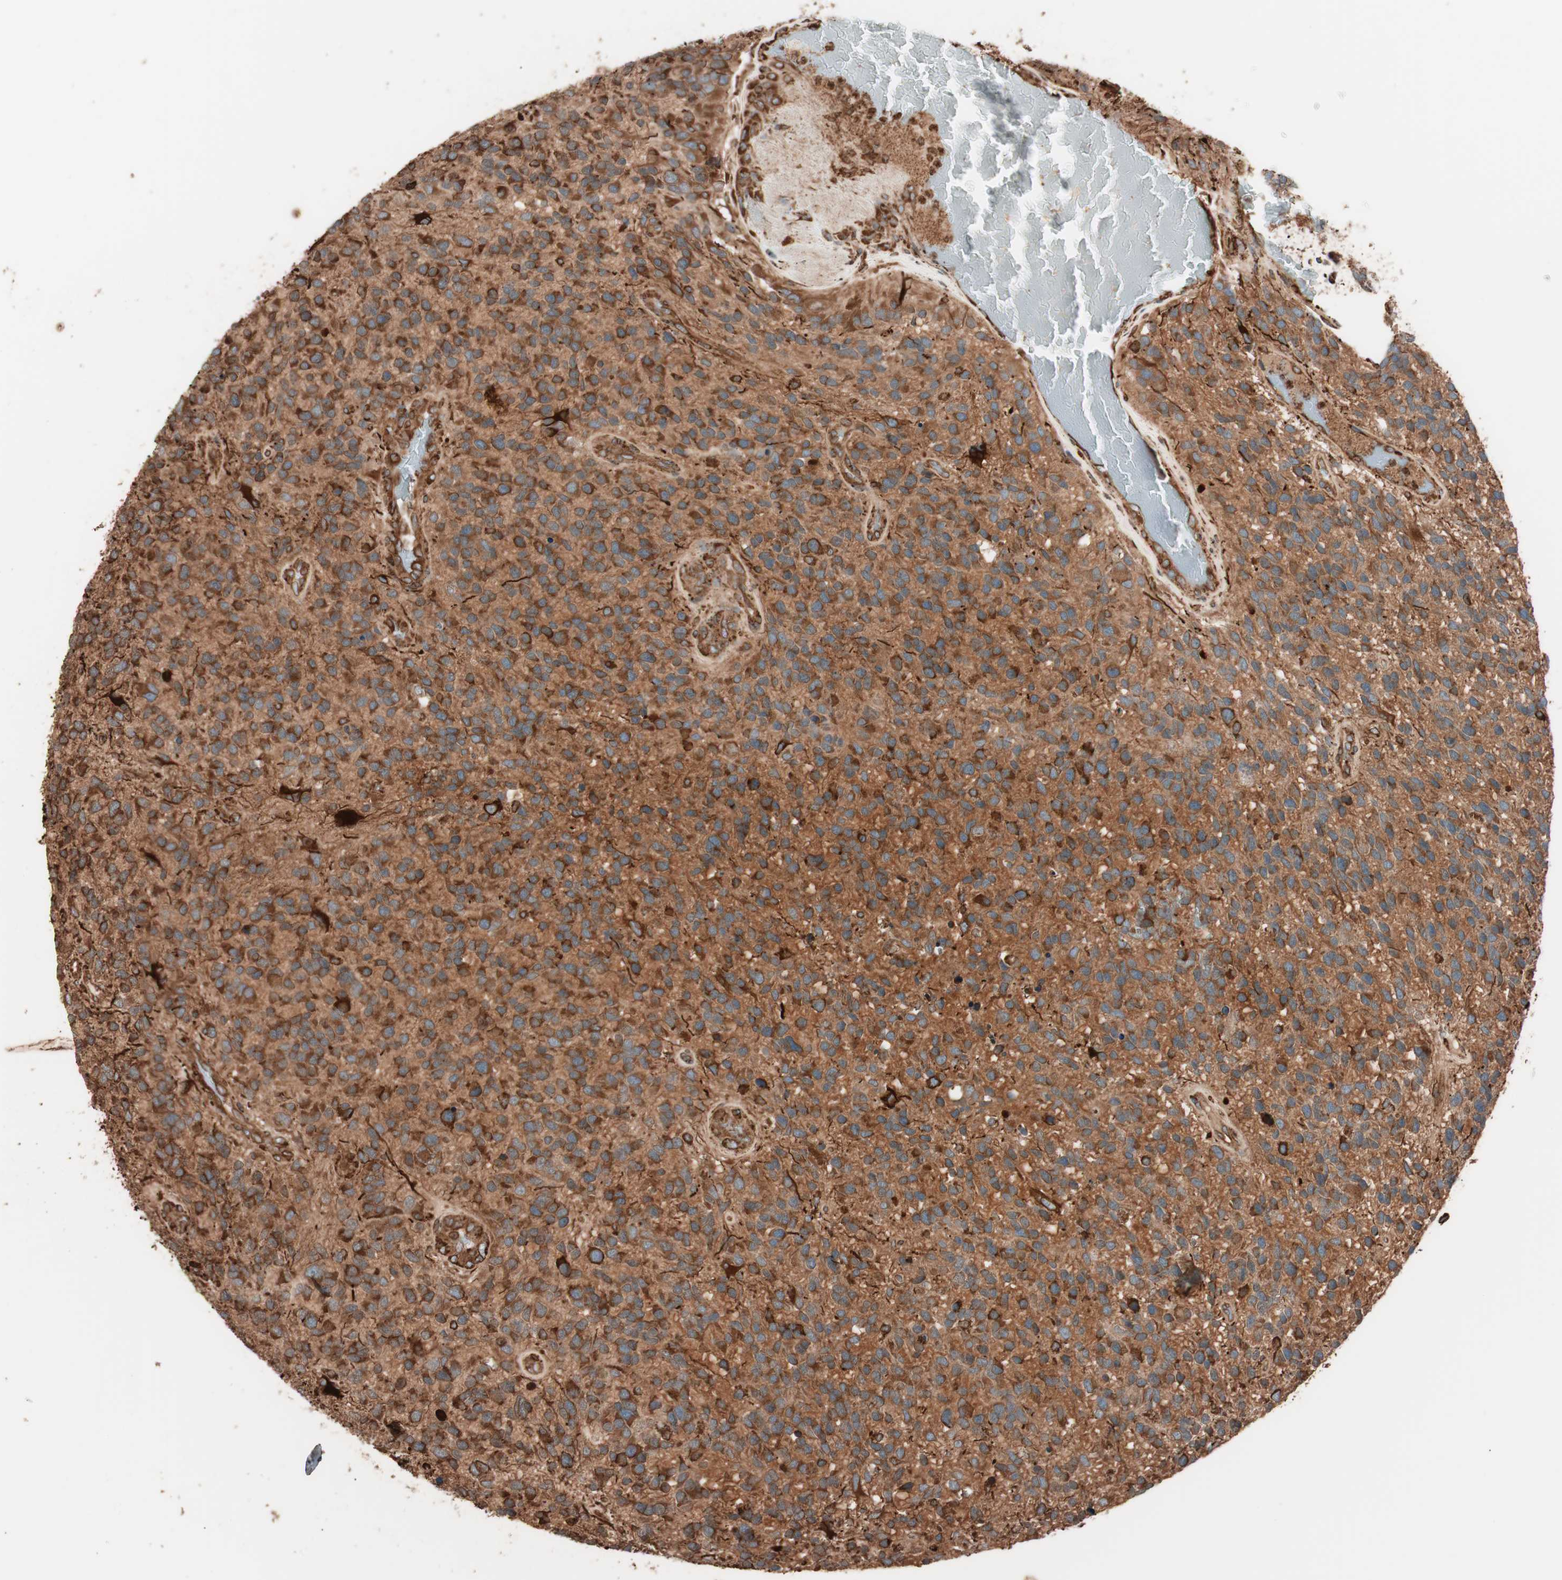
{"staining": {"intensity": "strong", "quantity": ">75%", "location": "cytoplasmic/membranous"}, "tissue": "glioma", "cell_type": "Tumor cells", "image_type": "cancer", "snomed": [{"axis": "morphology", "description": "Glioma, malignant, High grade"}, {"axis": "topography", "description": "Brain"}], "caption": "Malignant high-grade glioma stained with DAB (3,3'-diaminobenzidine) immunohistochemistry exhibits high levels of strong cytoplasmic/membranous expression in about >75% of tumor cells. The protein of interest is stained brown, and the nuclei are stained in blue (DAB (3,3'-diaminobenzidine) IHC with brightfield microscopy, high magnification).", "gene": "VEGFA", "patient": {"sex": "female", "age": 58}}